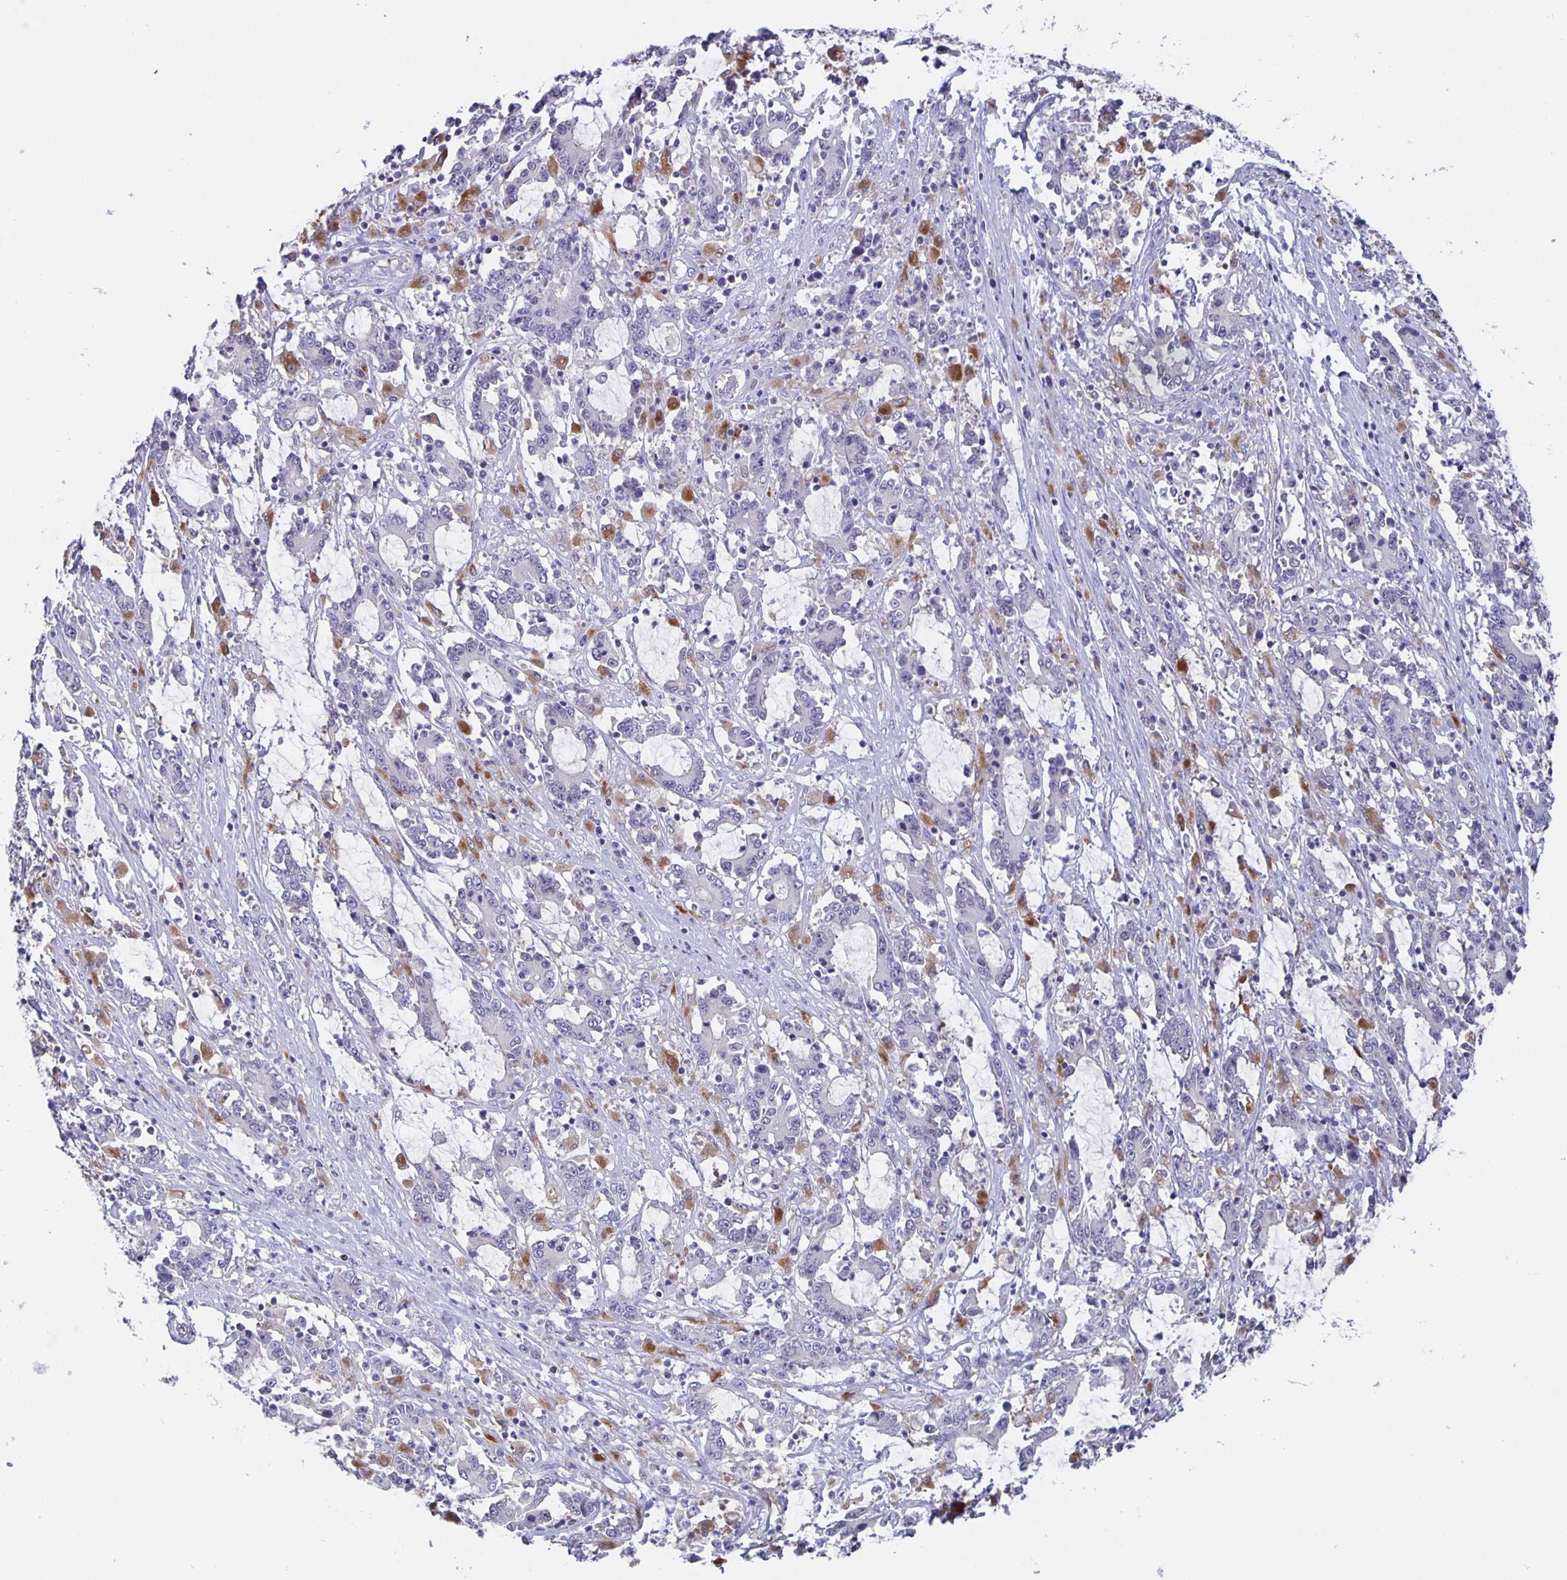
{"staining": {"intensity": "negative", "quantity": "none", "location": "none"}, "tissue": "stomach cancer", "cell_type": "Tumor cells", "image_type": "cancer", "snomed": [{"axis": "morphology", "description": "Adenocarcinoma, NOS"}, {"axis": "topography", "description": "Stomach, upper"}], "caption": "The photomicrograph demonstrates no staining of tumor cells in stomach adenocarcinoma.", "gene": "LIPA", "patient": {"sex": "male", "age": 68}}